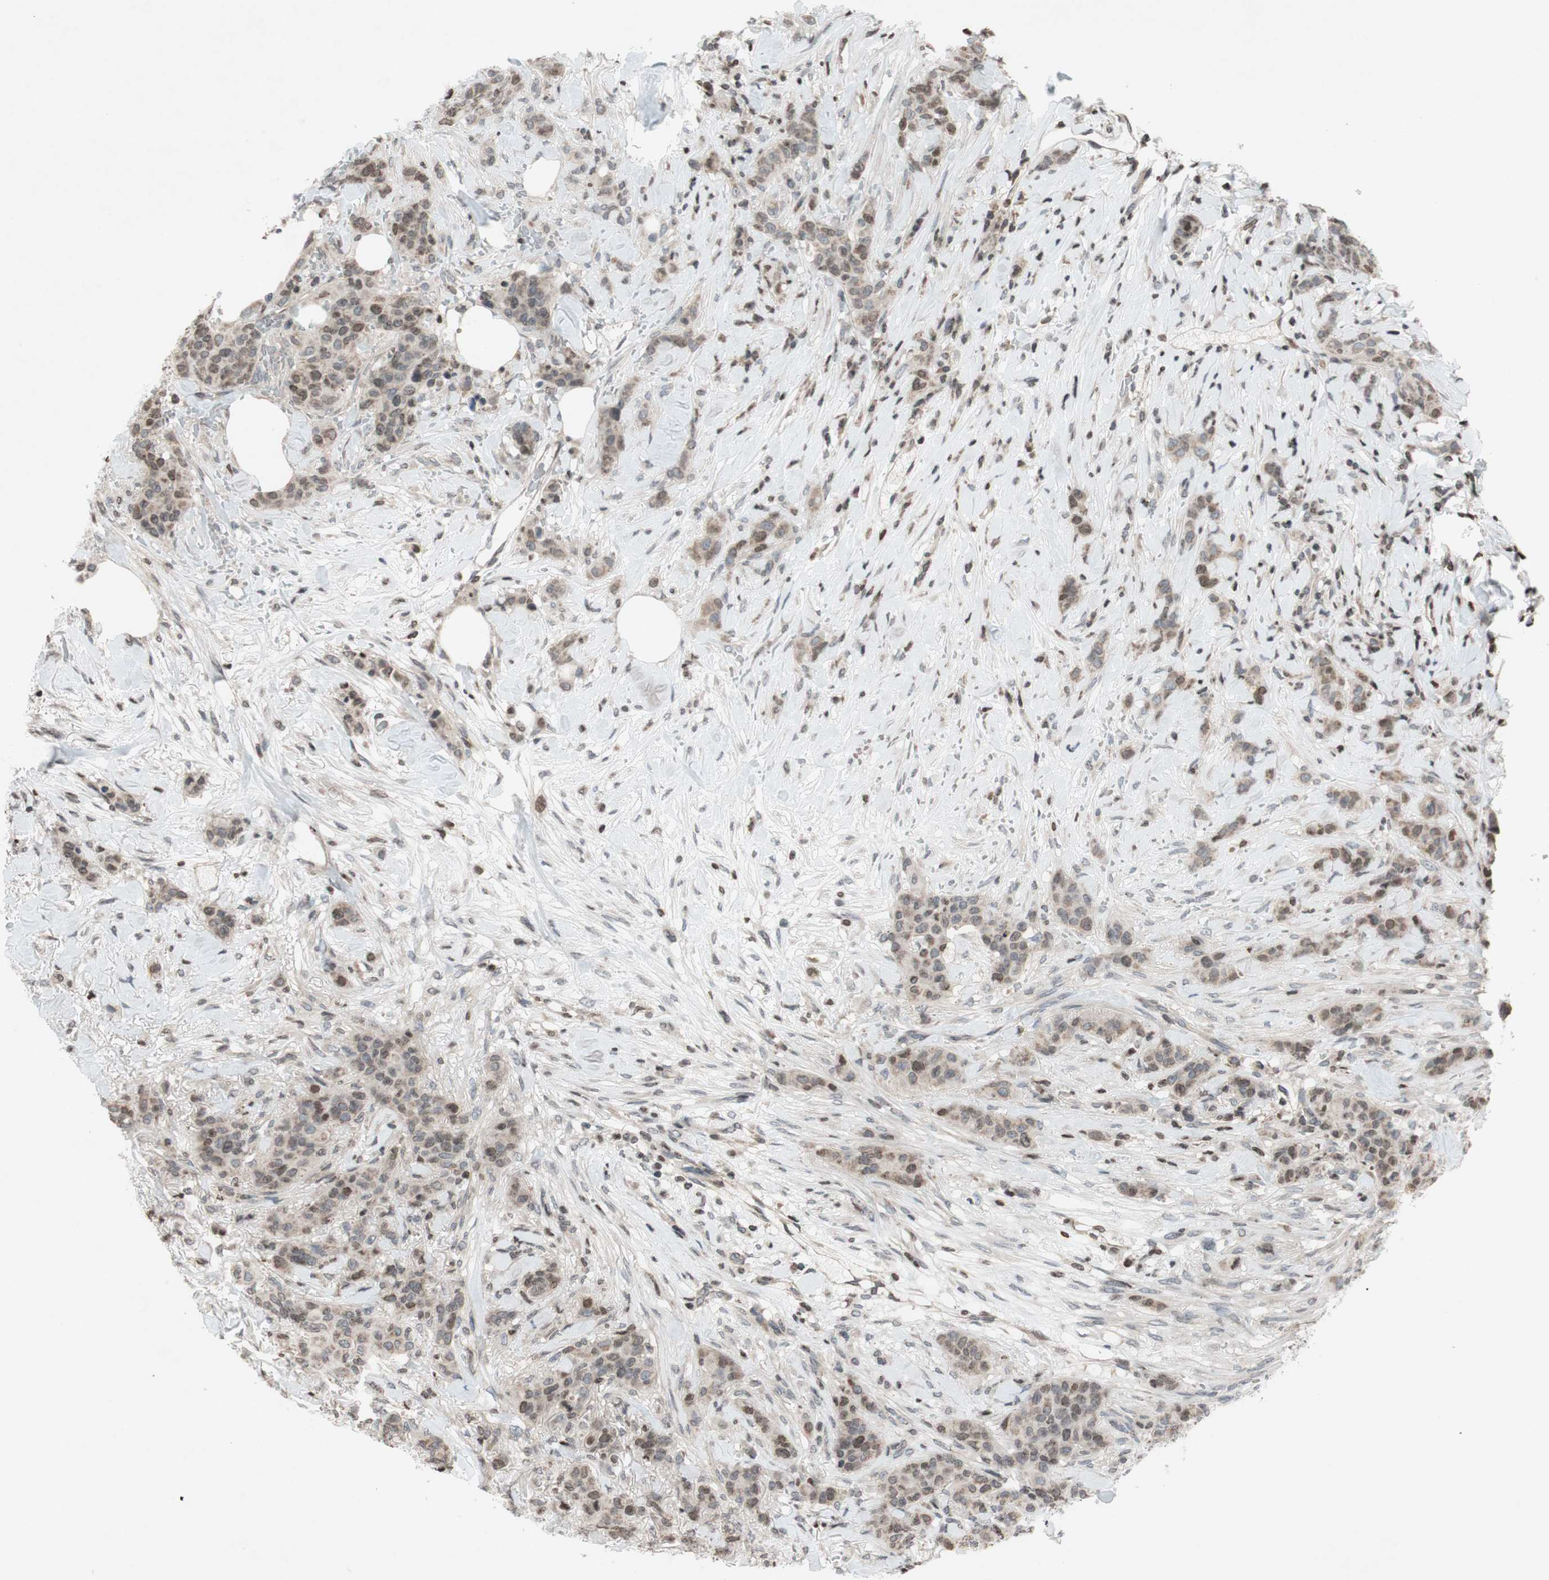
{"staining": {"intensity": "weak", "quantity": "25%-75%", "location": "cytoplasmic/membranous,nuclear"}, "tissue": "breast cancer", "cell_type": "Tumor cells", "image_type": "cancer", "snomed": [{"axis": "morphology", "description": "Duct carcinoma"}, {"axis": "topography", "description": "Breast"}], "caption": "The immunohistochemical stain highlights weak cytoplasmic/membranous and nuclear positivity in tumor cells of infiltrating ductal carcinoma (breast) tissue.", "gene": "MCM6", "patient": {"sex": "female", "age": 40}}